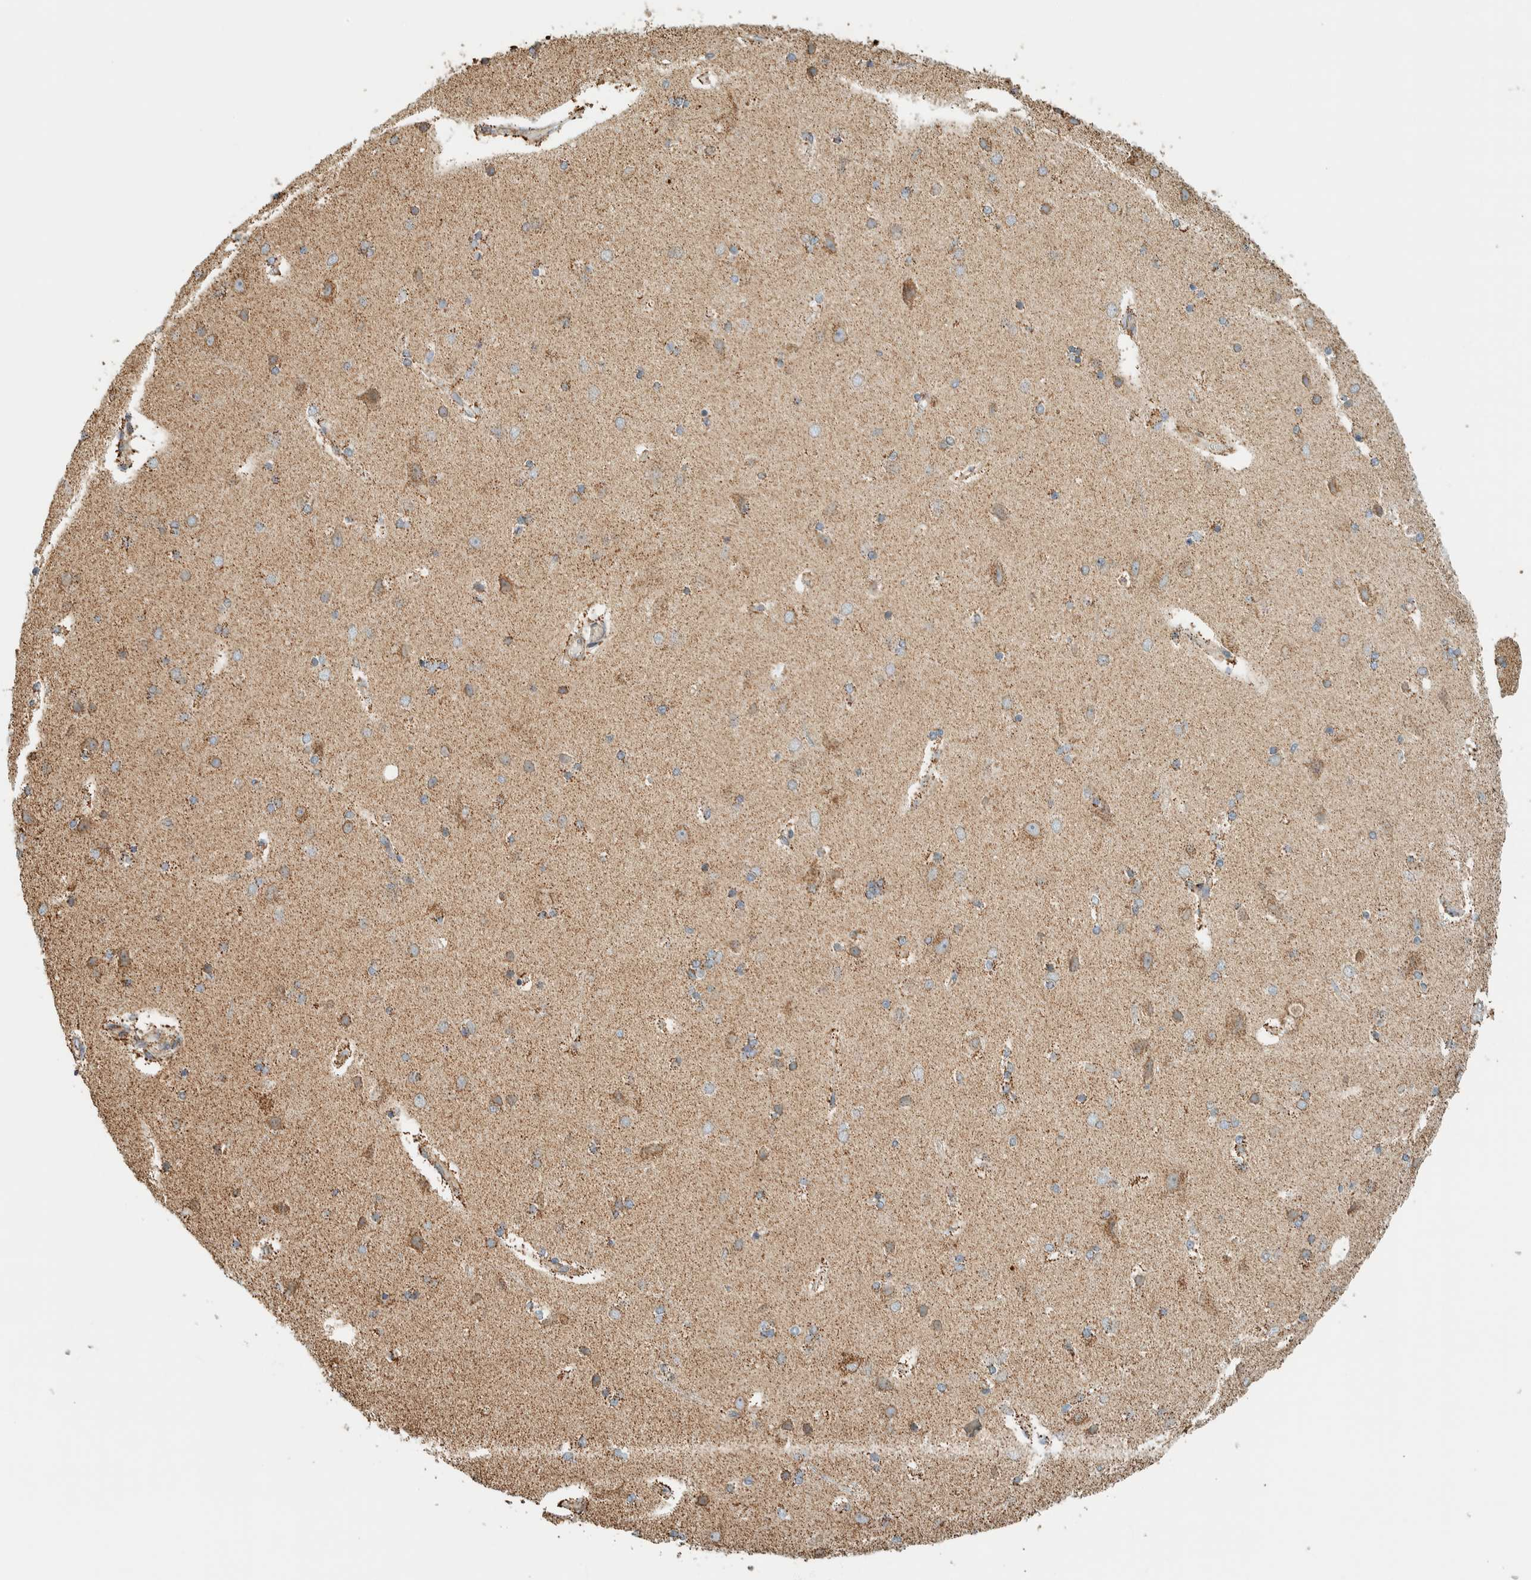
{"staining": {"intensity": "moderate", "quantity": "25%-75%", "location": "cytoplasmic/membranous"}, "tissue": "cerebral cortex", "cell_type": "Endothelial cells", "image_type": "normal", "snomed": [{"axis": "morphology", "description": "Normal tissue, NOS"}, {"axis": "topography", "description": "Cerebral cortex"}], "caption": "Immunohistochemistry (IHC) staining of benign cerebral cortex, which reveals medium levels of moderate cytoplasmic/membranous expression in about 25%-75% of endothelial cells indicating moderate cytoplasmic/membranous protein staining. The staining was performed using DAB (brown) for protein detection and nuclei were counterstained in hematoxylin (blue).", "gene": "ZNF454", "patient": {"sex": "female", "age": 54}}